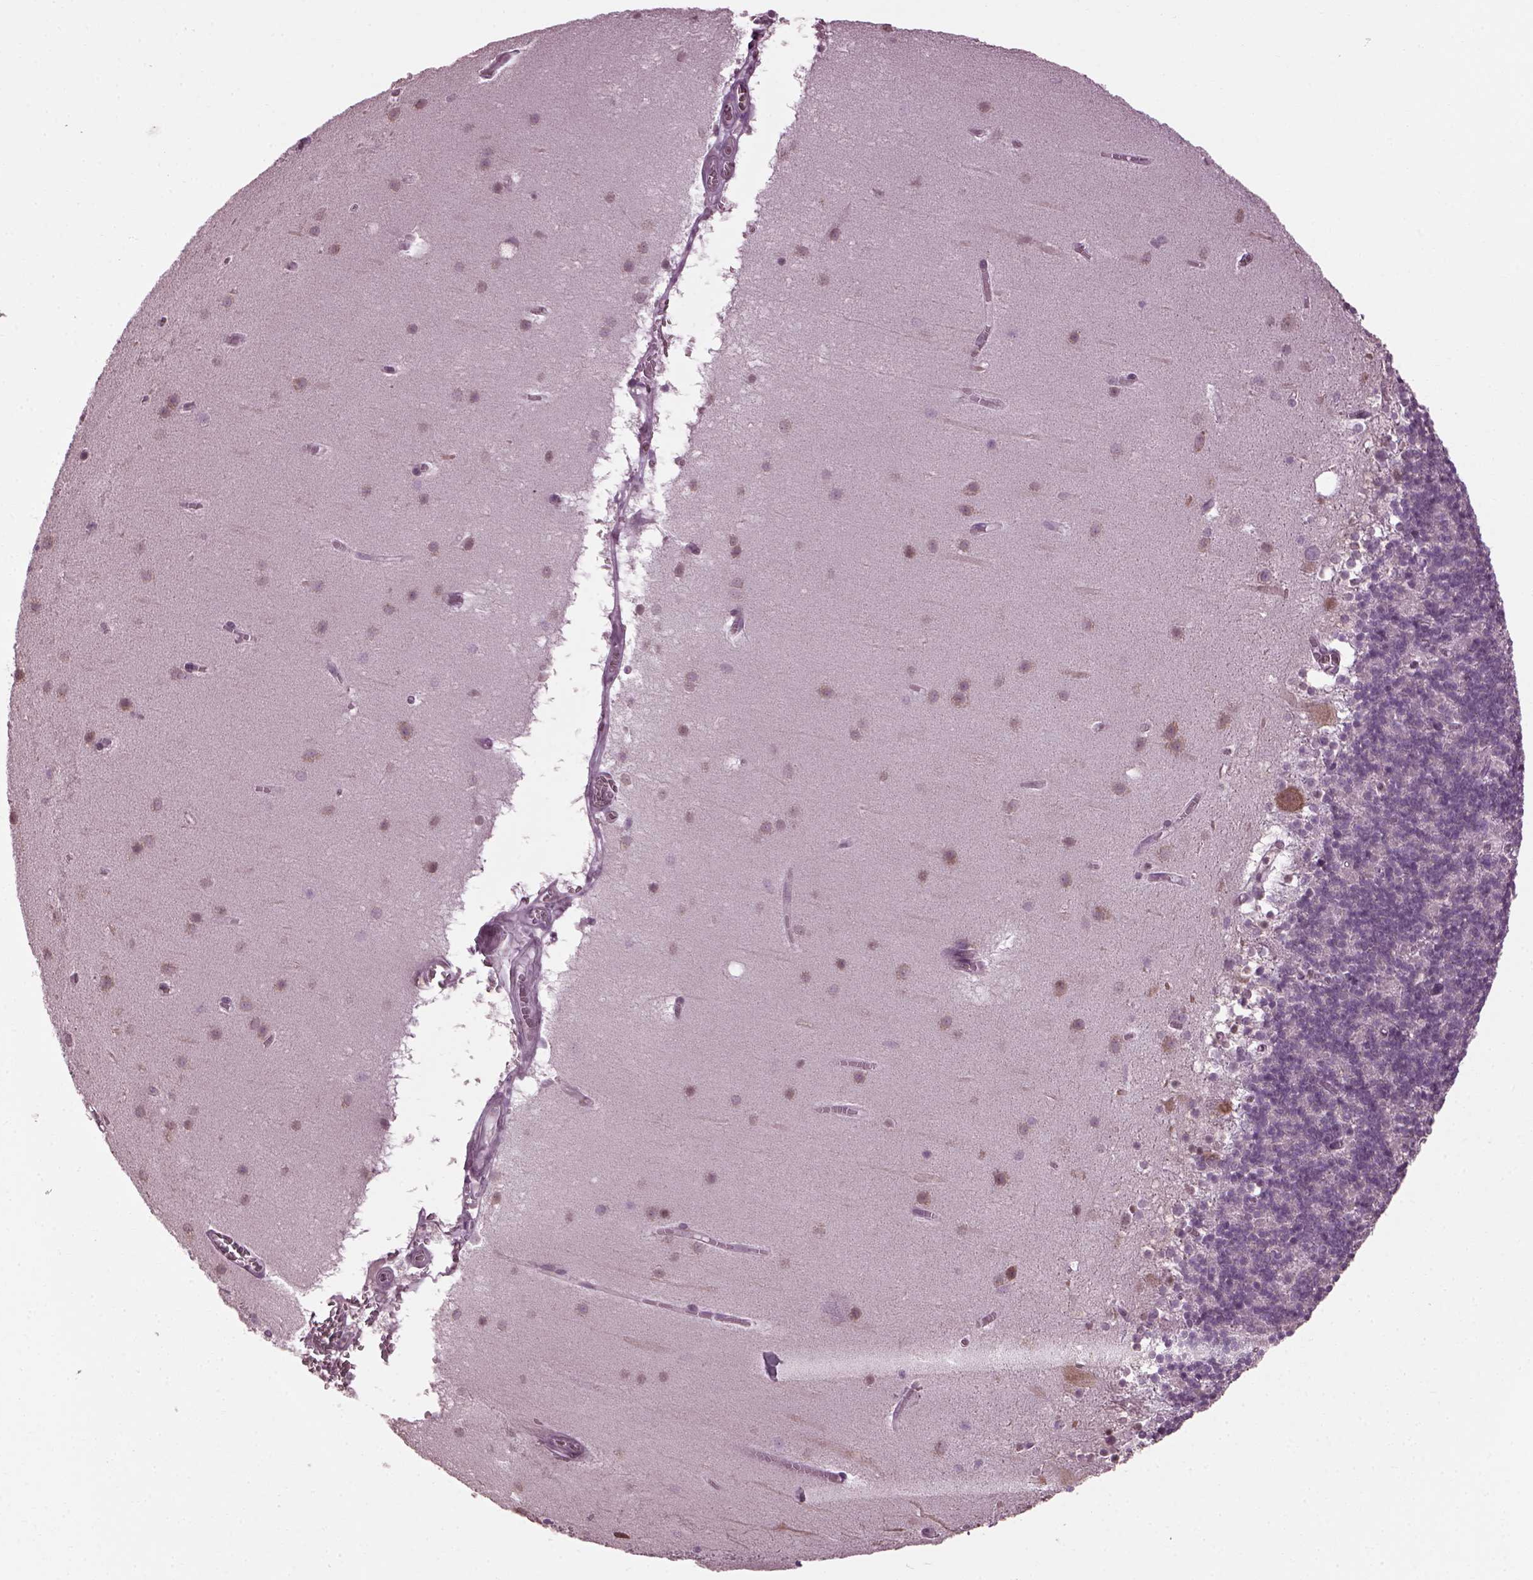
{"staining": {"intensity": "negative", "quantity": "none", "location": "none"}, "tissue": "cerebellum", "cell_type": "Cells in granular layer", "image_type": "normal", "snomed": [{"axis": "morphology", "description": "Normal tissue, NOS"}, {"axis": "topography", "description": "Cerebellum"}], "caption": "IHC micrograph of normal human cerebellum stained for a protein (brown), which demonstrates no positivity in cells in granular layer. (DAB IHC with hematoxylin counter stain).", "gene": "CABP5", "patient": {"sex": "male", "age": 70}}